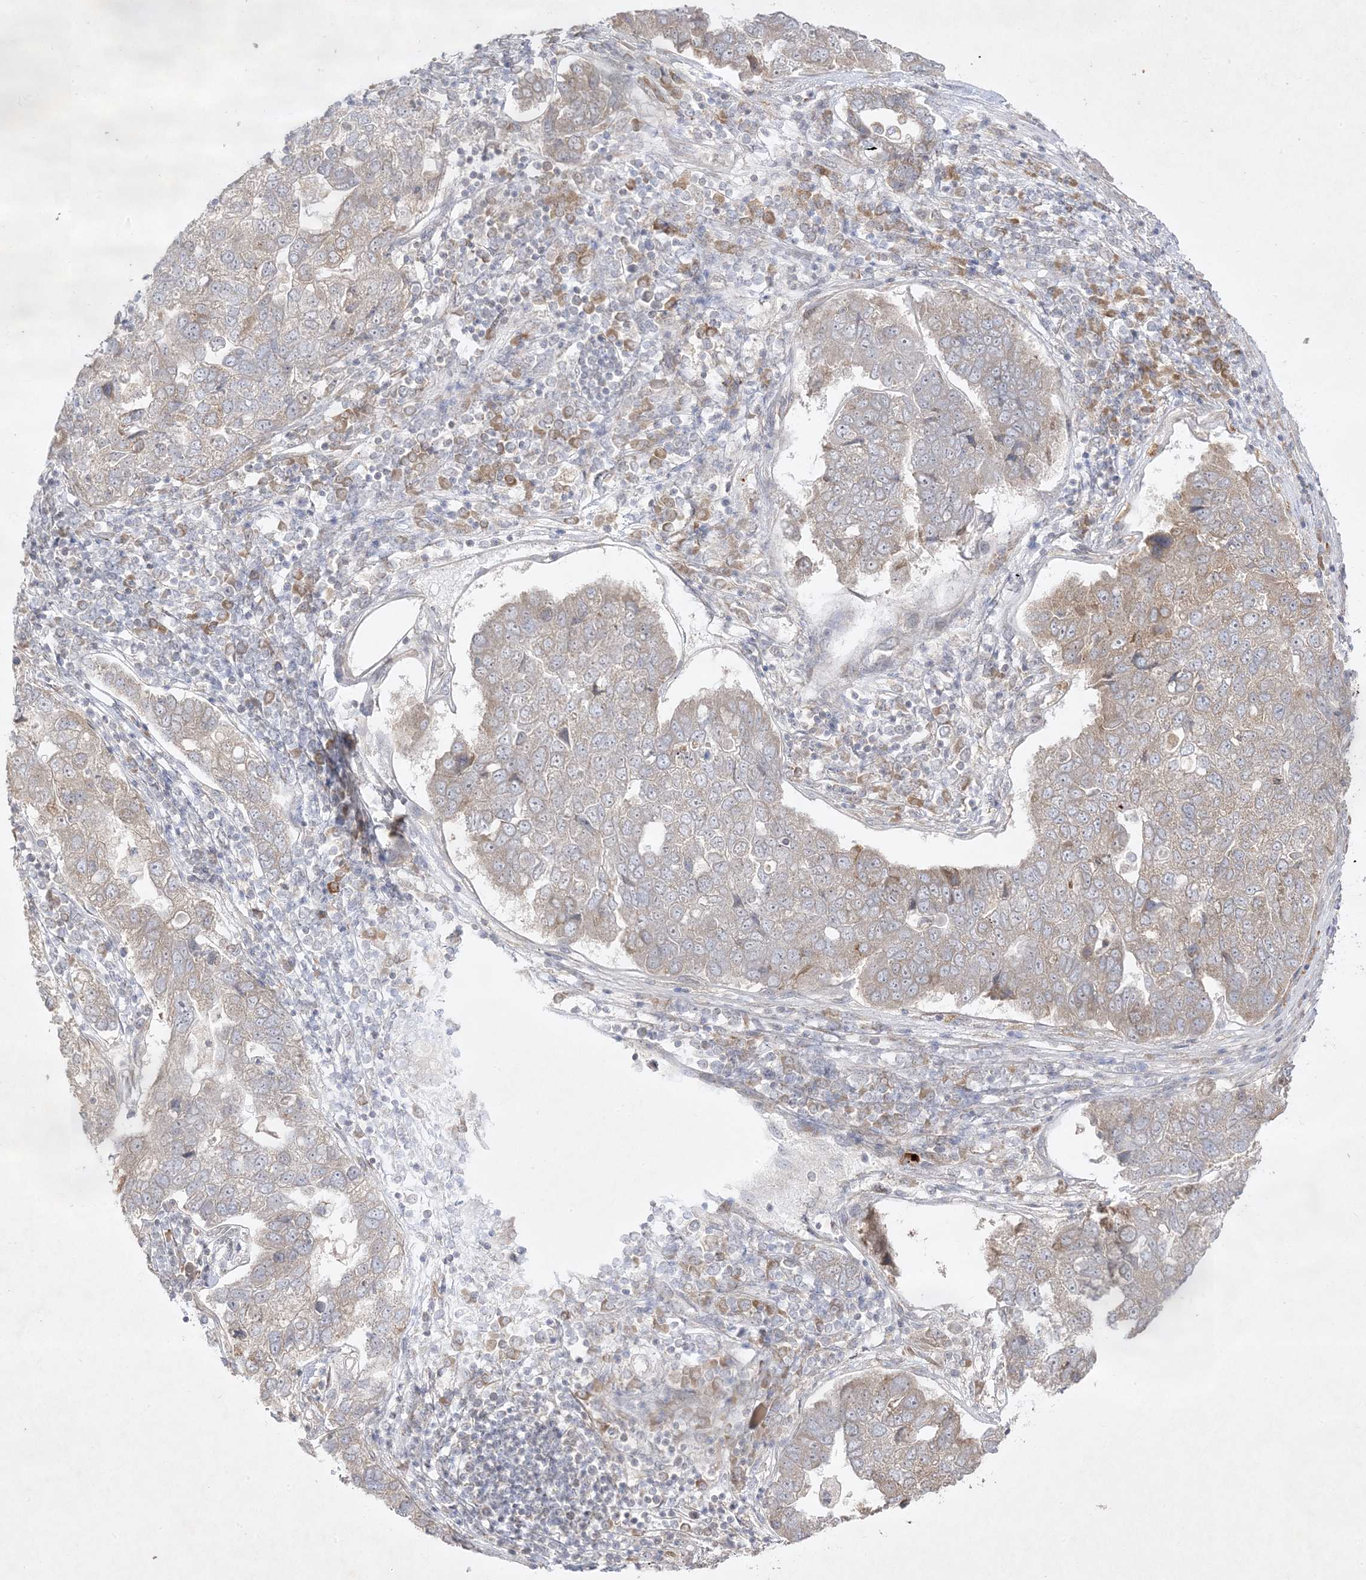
{"staining": {"intensity": "moderate", "quantity": "<25%", "location": "cytoplasmic/membranous"}, "tissue": "pancreatic cancer", "cell_type": "Tumor cells", "image_type": "cancer", "snomed": [{"axis": "morphology", "description": "Adenocarcinoma, NOS"}, {"axis": "topography", "description": "Pancreas"}], "caption": "Protein expression by immunohistochemistry (IHC) reveals moderate cytoplasmic/membranous staining in approximately <25% of tumor cells in pancreatic cancer (adenocarcinoma). The protein is stained brown, and the nuclei are stained in blue (DAB (3,3'-diaminobenzidine) IHC with brightfield microscopy, high magnification).", "gene": "C2CD2", "patient": {"sex": "female", "age": 61}}